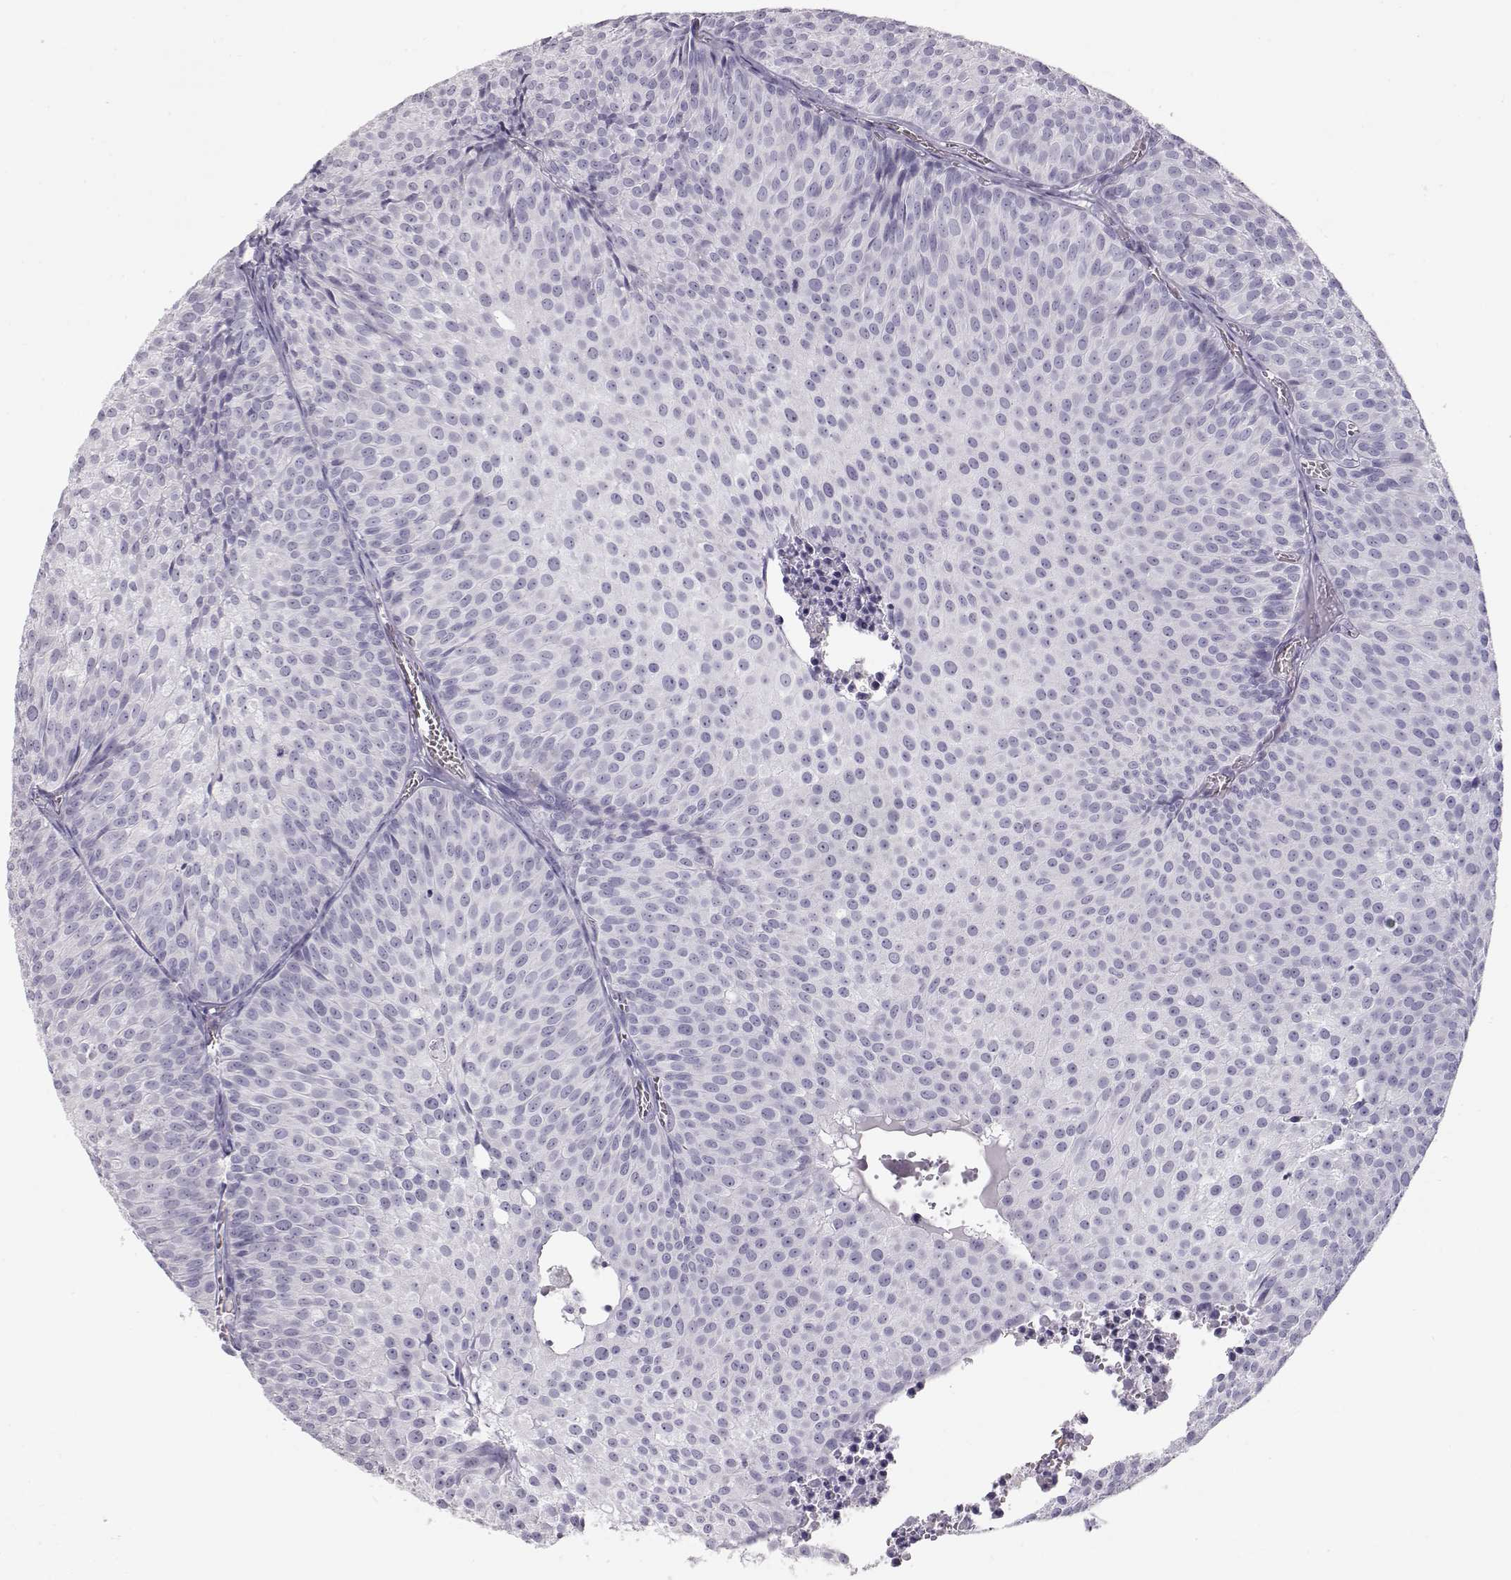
{"staining": {"intensity": "negative", "quantity": "none", "location": "none"}, "tissue": "urothelial cancer", "cell_type": "Tumor cells", "image_type": "cancer", "snomed": [{"axis": "morphology", "description": "Urothelial carcinoma, Low grade"}, {"axis": "topography", "description": "Urinary bladder"}], "caption": "Immunohistochemistry (IHC) of human urothelial cancer displays no expression in tumor cells.", "gene": "MIP", "patient": {"sex": "male", "age": 63}}